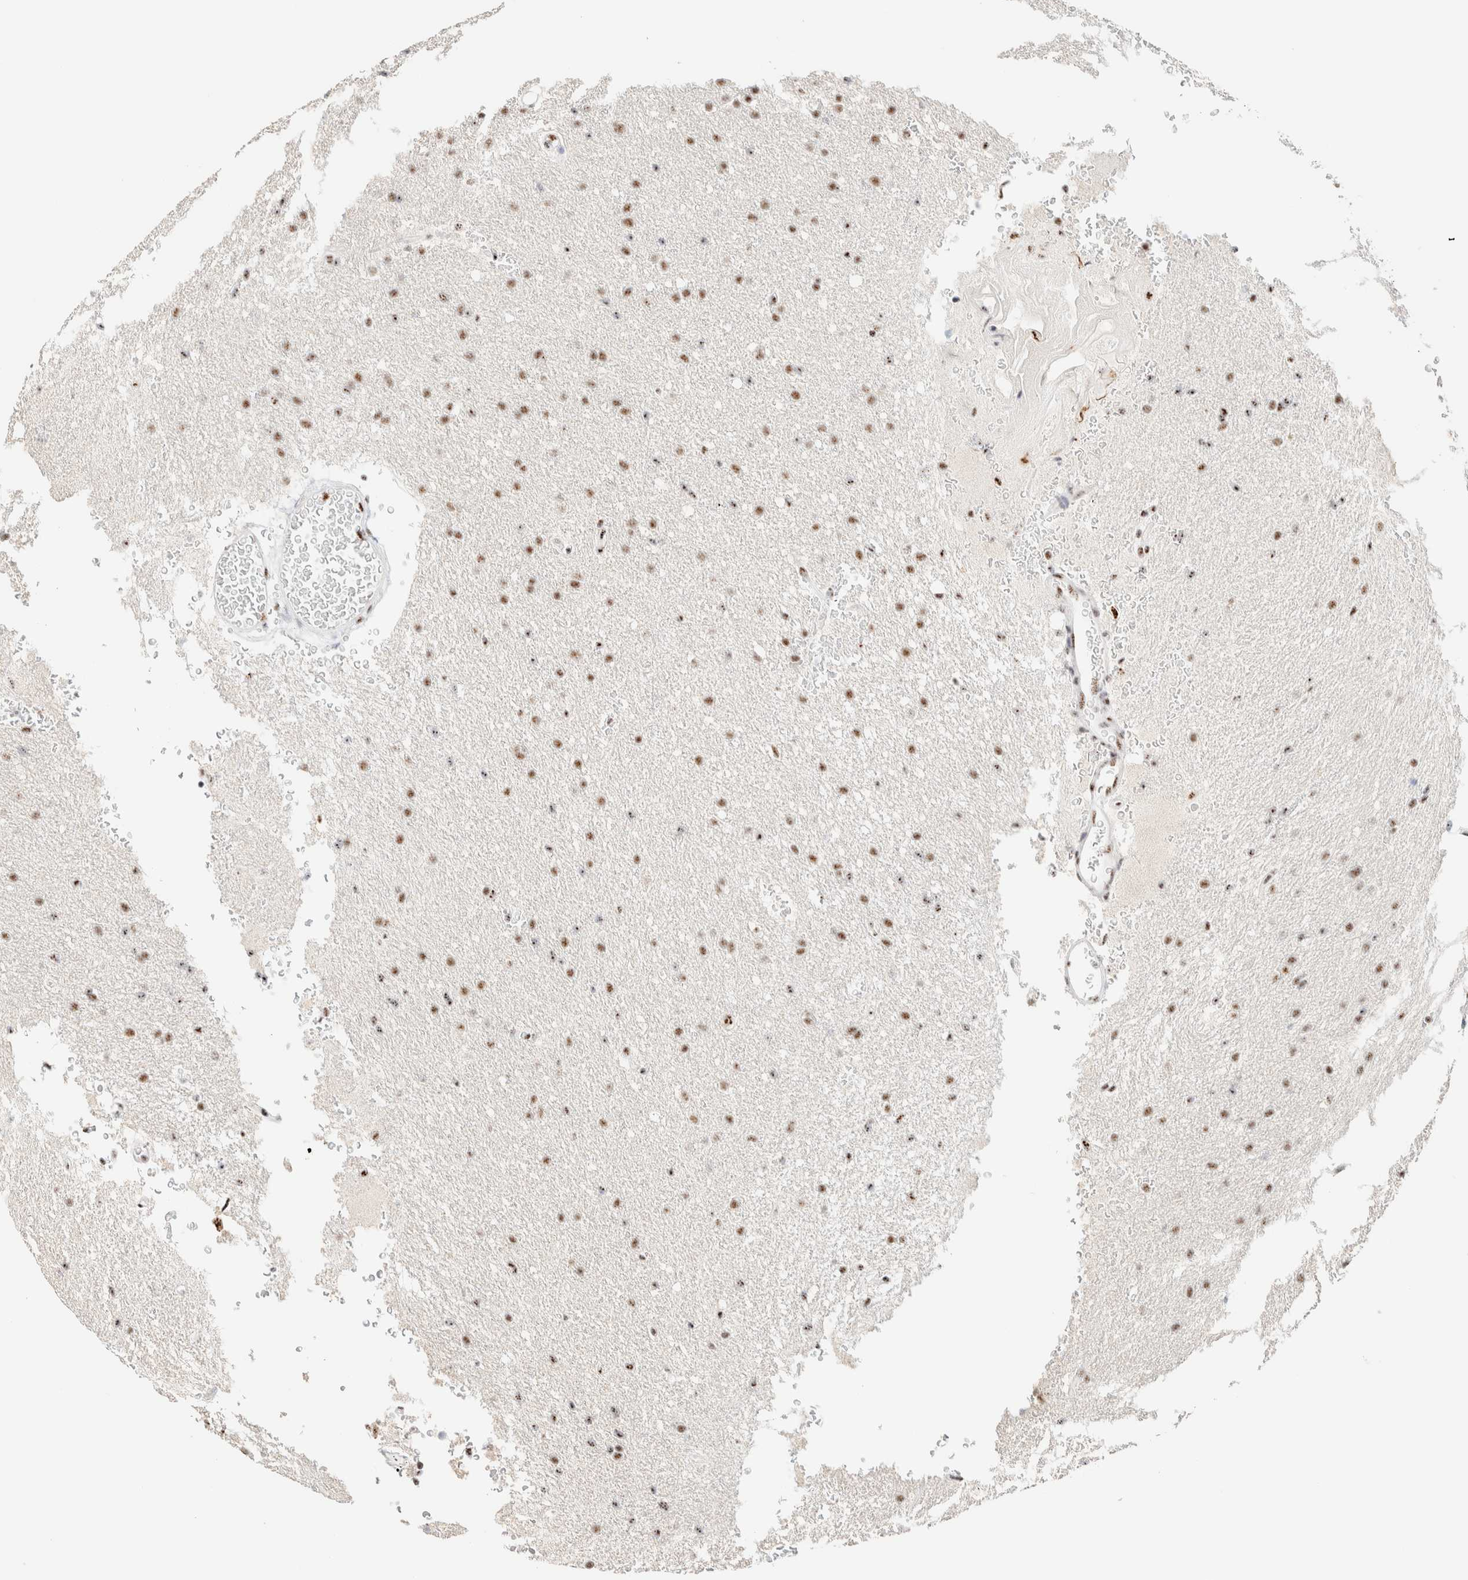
{"staining": {"intensity": "moderate", "quantity": ">75%", "location": "nuclear"}, "tissue": "glioma", "cell_type": "Tumor cells", "image_type": "cancer", "snomed": [{"axis": "morphology", "description": "Glioma, malignant, Low grade"}, {"axis": "topography", "description": "Brain"}], "caption": "The image displays staining of malignant glioma (low-grade), revealing moderate nuclear protein staining (brown color) within tumor cells.", "gene": "SON", "patient": {"sex": "female", "age": 37}}